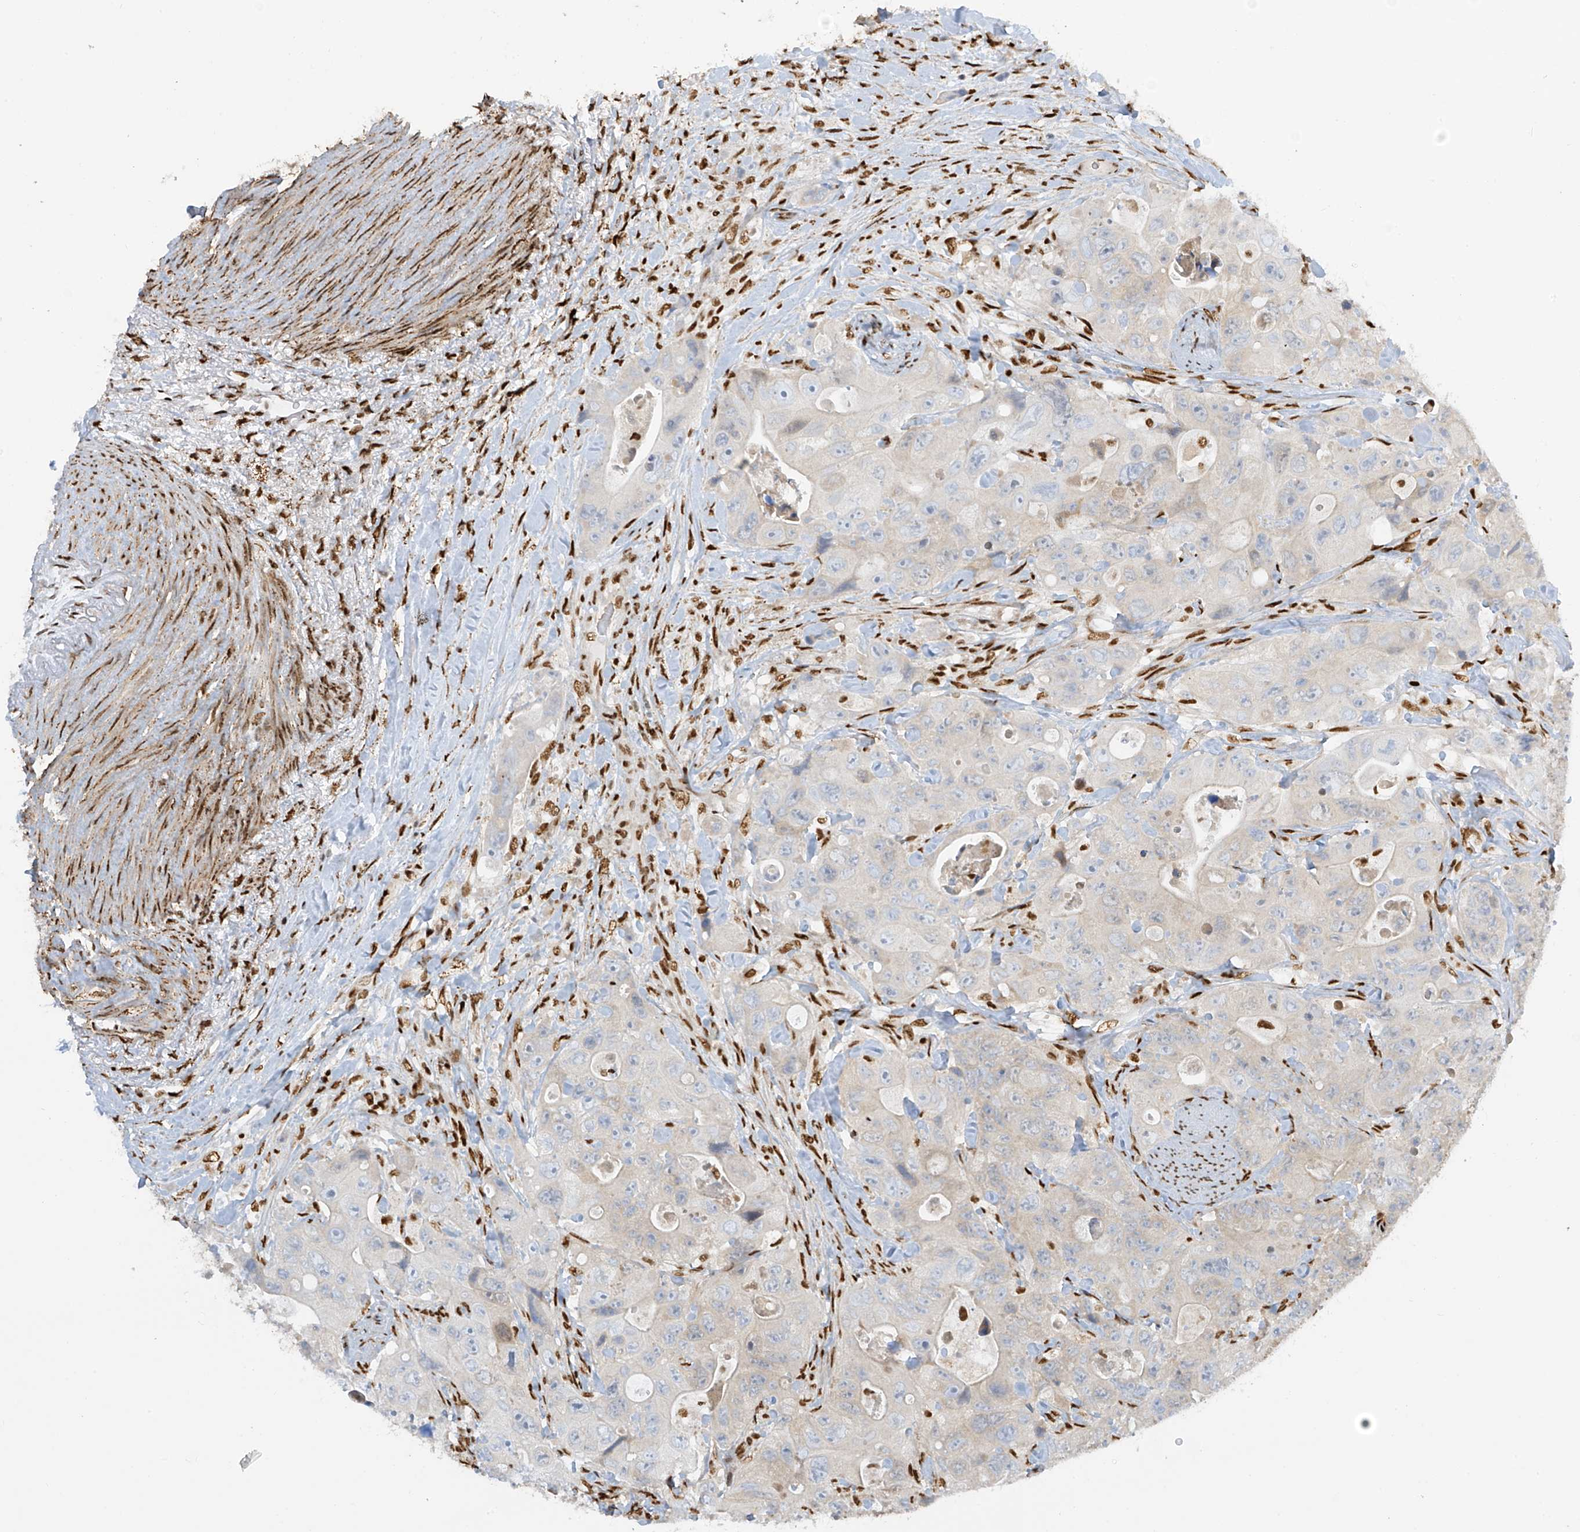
{"staining": {"intensity": "negative", "quantity": "none", "location": "none"}, "tissue": "colorectal cancer", "cell_type": "Tumor cells", "image_type": "cancer", "snomed": [{"axis": "morphology", "description": "Adenocarcinoma, NOS"}, {"axis": "topography", "description": "Colon"}], "caption": "DAB immunohistochemical staining of human colorectal adenocarcinoma shows no significant positivity in tumor cells.", "gene": "PM20D2", "patient": {"sex": "female", "age": 46}}